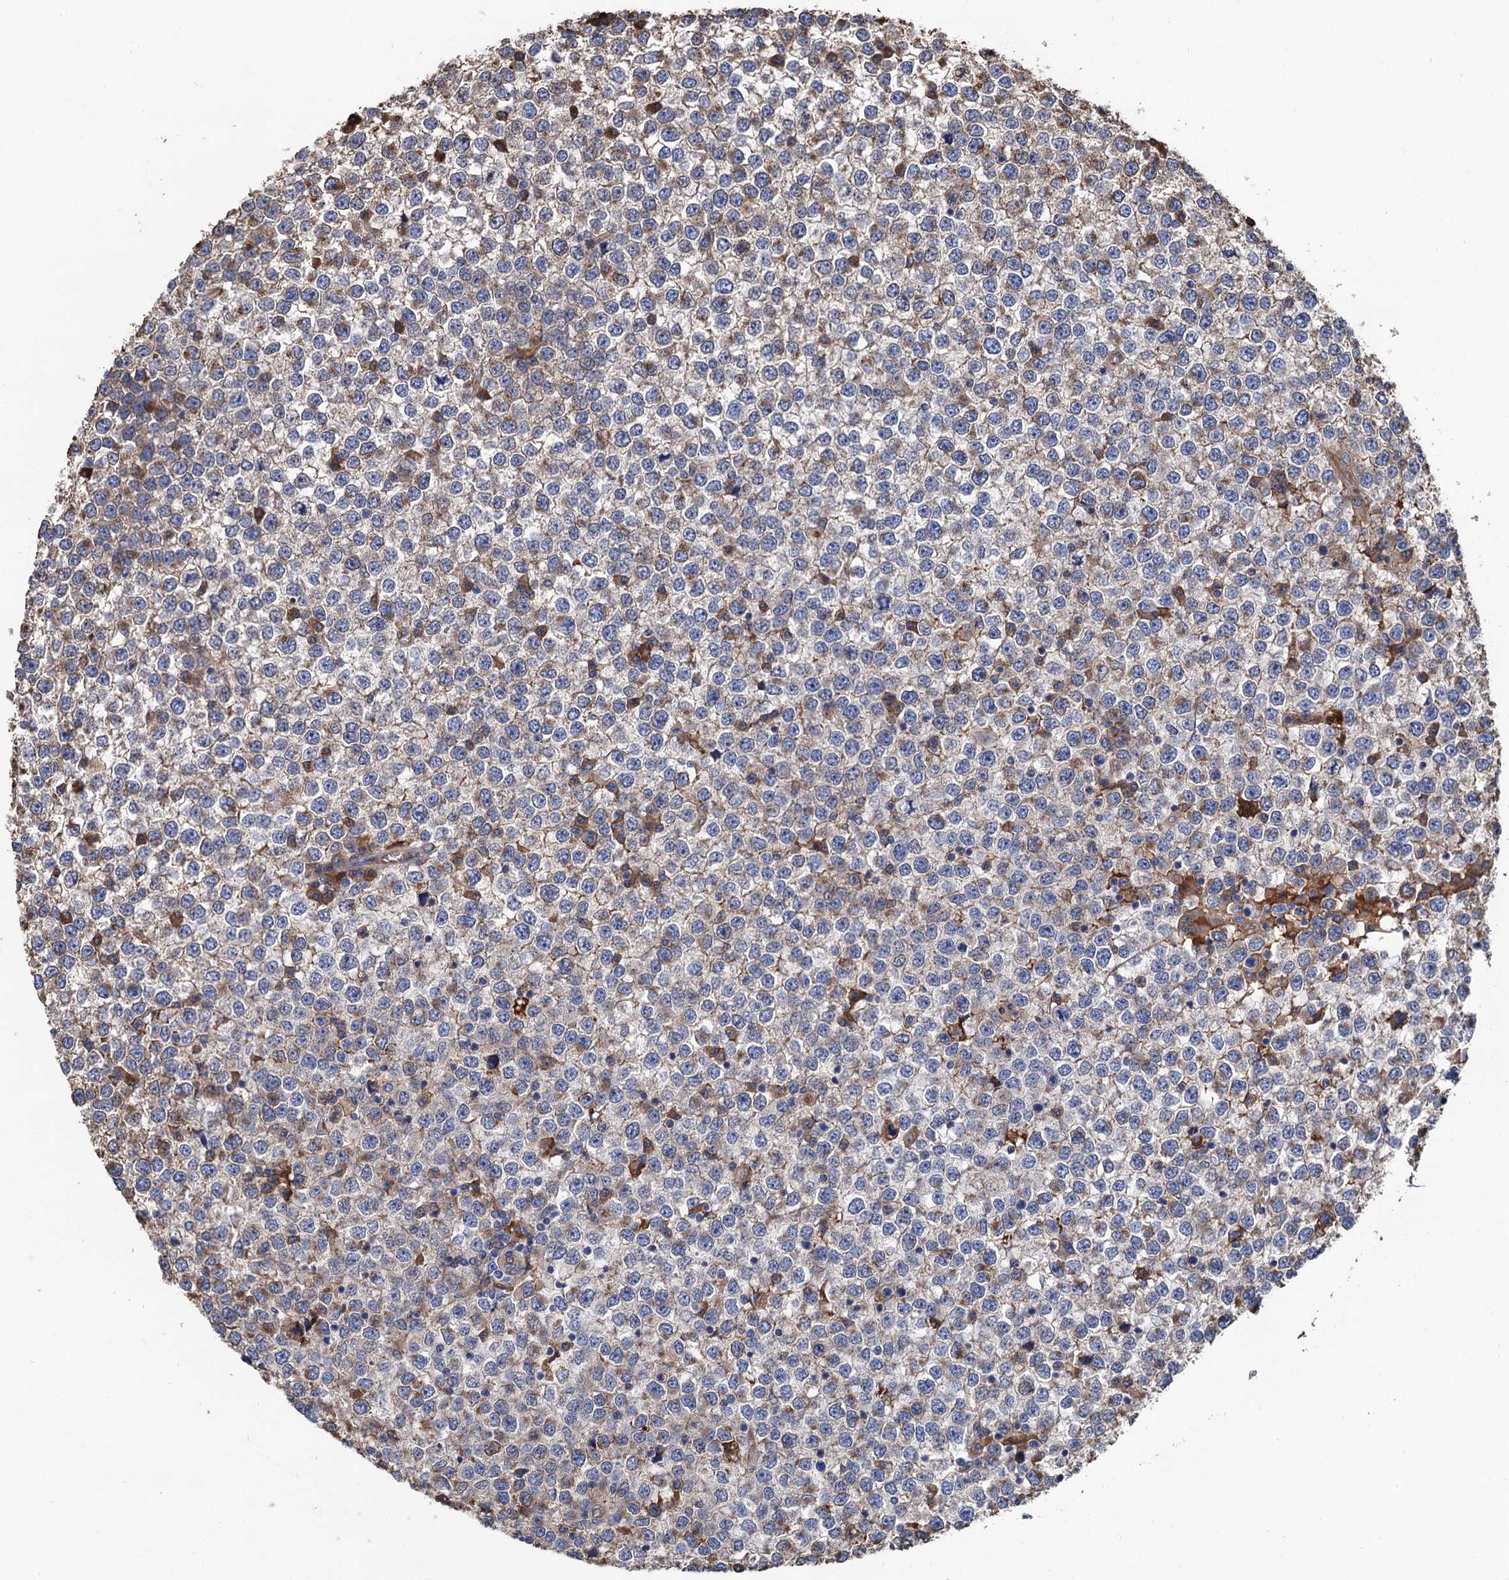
{"staining": {"intensity": "weak", "quantity": "<25%", "location": "cytoplasmic/membranous"}, "tissue": "testis cancer", "cell_type": "Tumor cells", "image_type": "cancer", "snomed": [{"axis": "morphology", "description": "Seminoma, NOS"}, {"axis": "topography", "description": "Testis"}], "caption": "Immunohistochemistry (IHC) of testis cancer displays no positivity in tumor cells. Brightfield microscopy of IHC stained with DAB (brown) and hematoxylin (blue), captured at high magnification.", "gene": "CNNM1", "patient": {"sex": "male", "age": 65}}